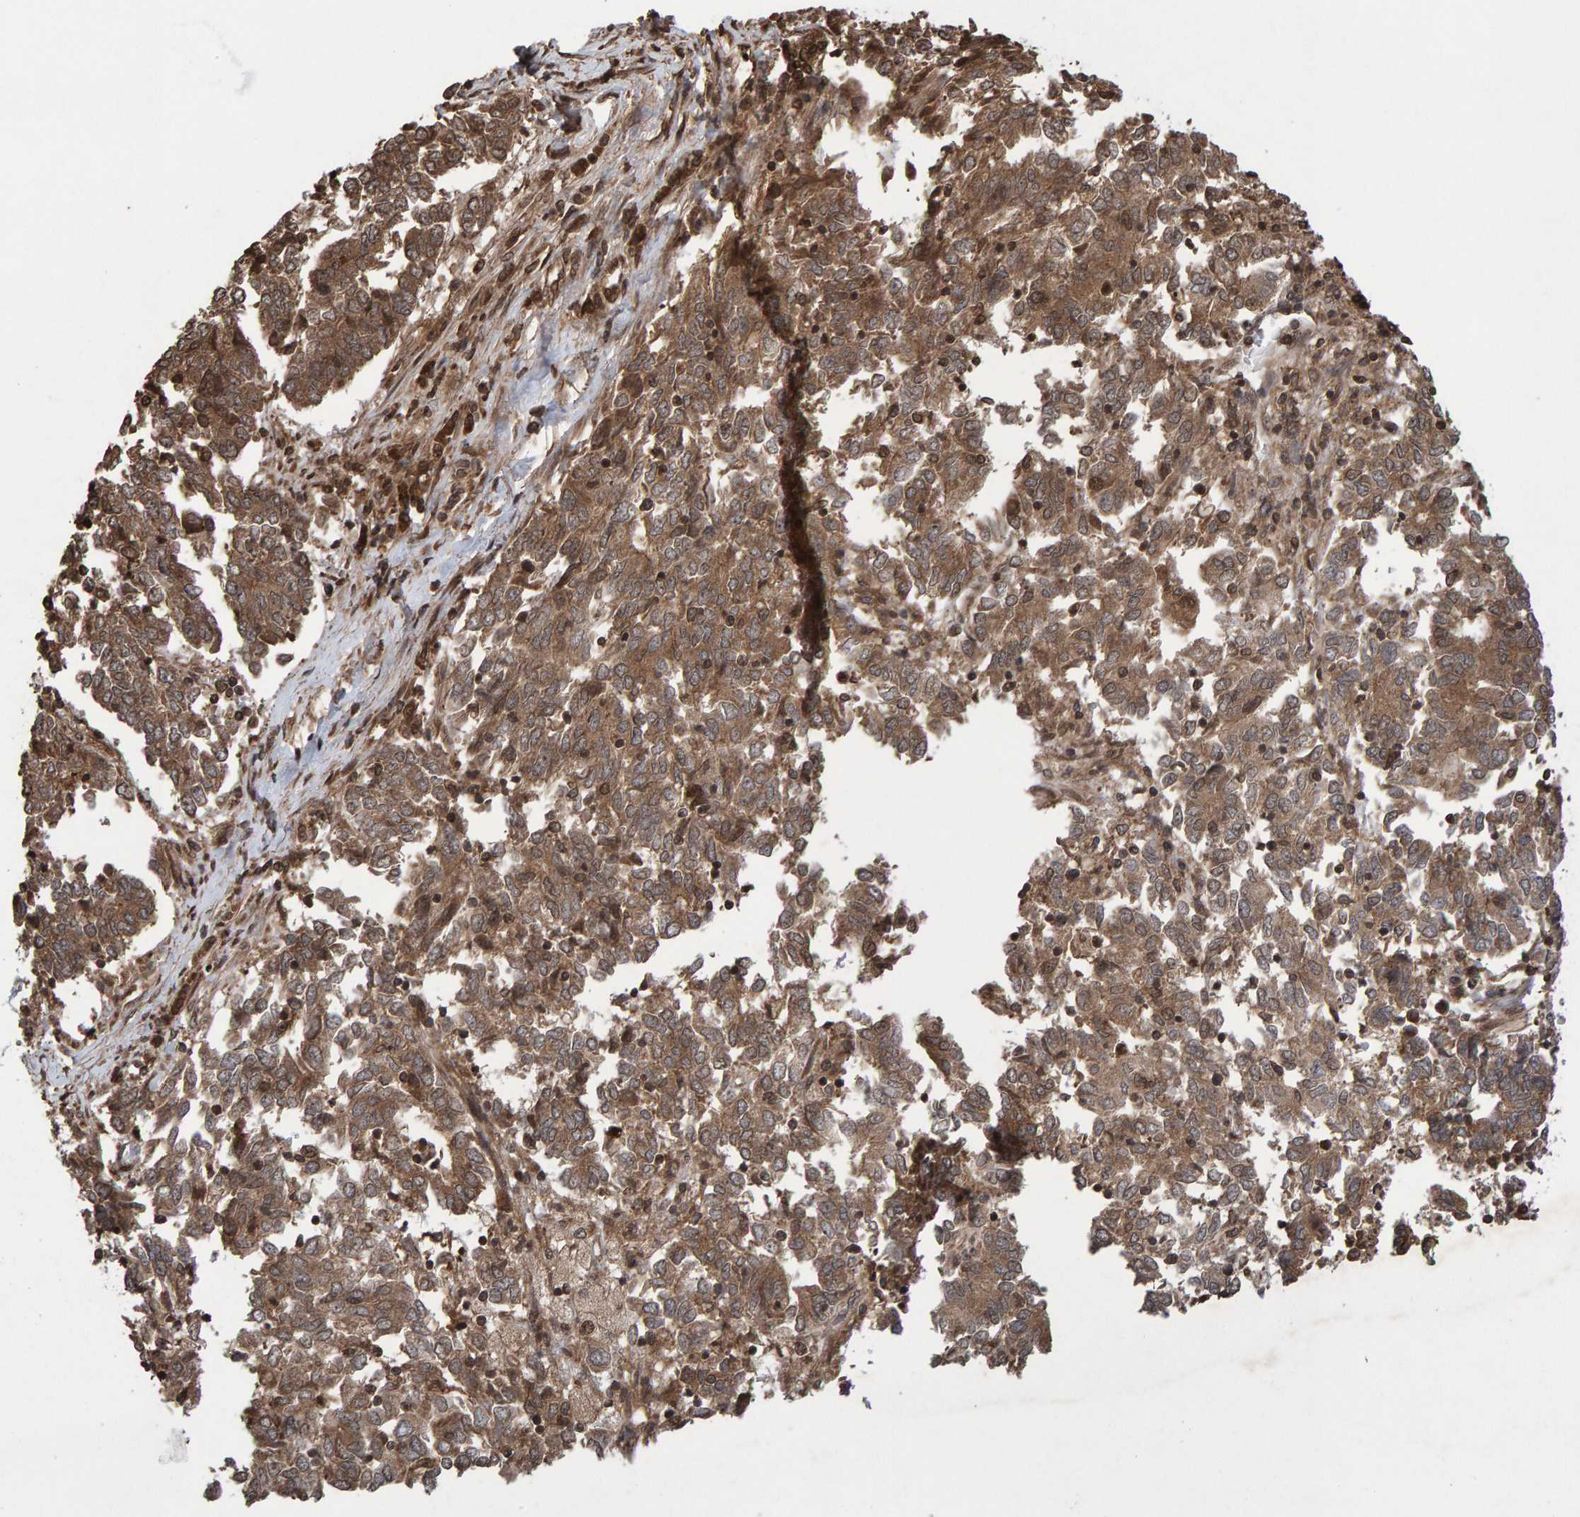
{"staining": {"intensity": "moderate", "quantity": ">75%", "location": "cytoplasmic/membranous"}, "tissue": "endometrial cancer", "cell_type": "Tumor cells", "image_type": "cancer", "snomed": [{"axis": "morphology", "description": "Adenocarcinoma, NOS"}, {"axis": "topography", "description": "Endometrium"}], "caption": "Immunohistochemical staining of endometrial adenocarcinoma displays moderate cytoplasmic/membranous protein staining in approximately >75% of tumor cells. (DAB (3,3'-diaminobenzidine) IHC with brightfield microscopy, high magnification).", "gene": "GAB2", "patient": {"sex": "female", "age": 80}}